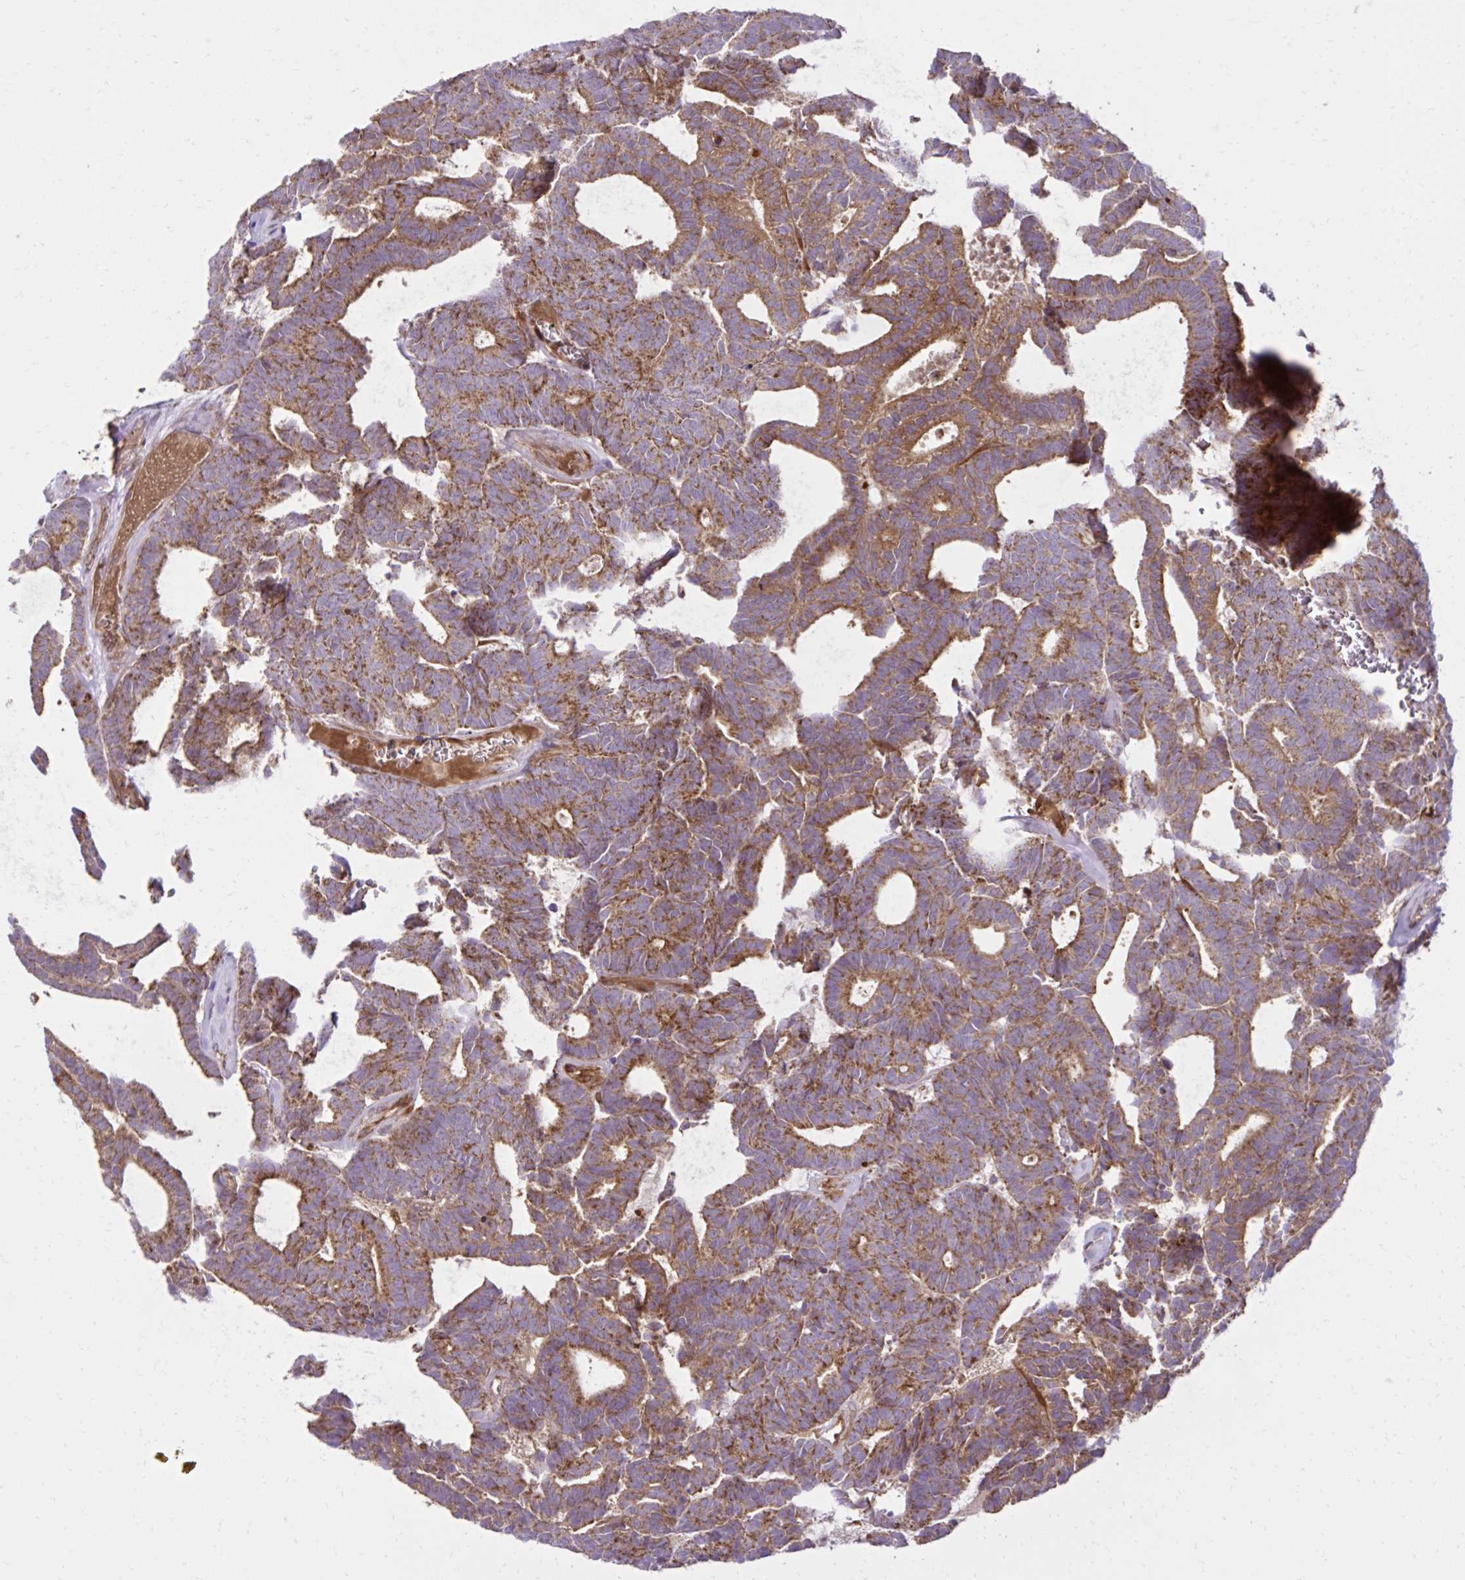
{"staining": {"intensity": "moderate", "quantity": ">75%", "location": "cytoplasmic/membranous"}, "tissue": "head and neck cancer", "cell_type": "Tumor cells", "image_type": "cancer", "snomed": [{"axis": "morphology", "description": "Adenocarcinoma, NOS"}, {"axis": "topography", "description": "Head-Neck"}], "caption": "Protein expression analysis of human head and neck adenocarcinoma reveals moderate cytoplasmic/membranous staining in about >75% of tumor cells.", "gene": "LIMS1", "patient": {"sex": "female", "age": 81}}